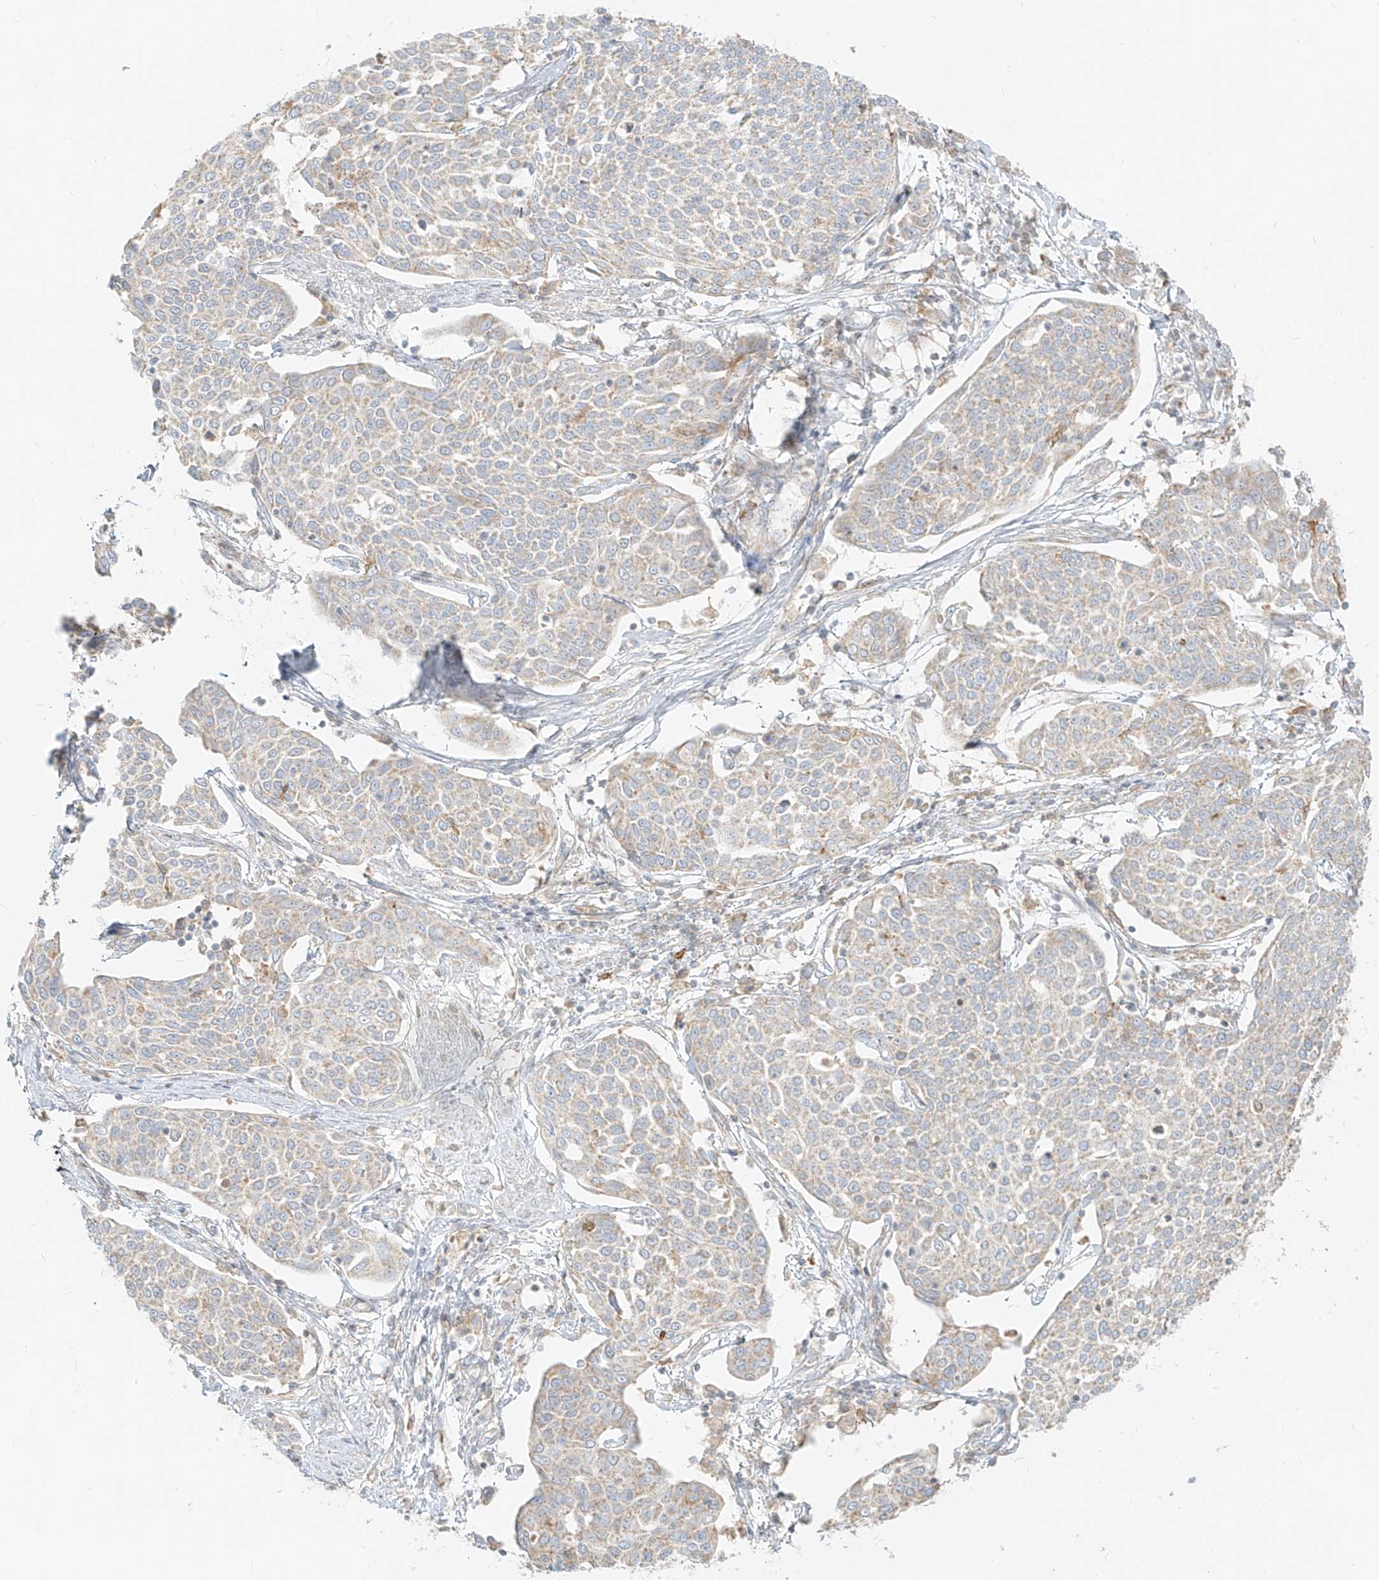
{"staining": {"intensity": "weak", "quantity": "<25%", "location": "cytoplasmic/membranous"}, "tissue": "cervical cancer", "cell_type": "Tumor cells", "image_type": "cancer", "snomed": [{"axis": "morphology", "description": "Squamous cell carcinoma, NOS"}, {"axis": "topography", "description": "Cervix"}], "caption": "An immunohistochemistry (IHC) micrograph of cervical cancer is shown. There is no staining in tumor cells of cervical cancer.", "gene": "ZIM3", "patient": {"sex": "female", "age": 34}}